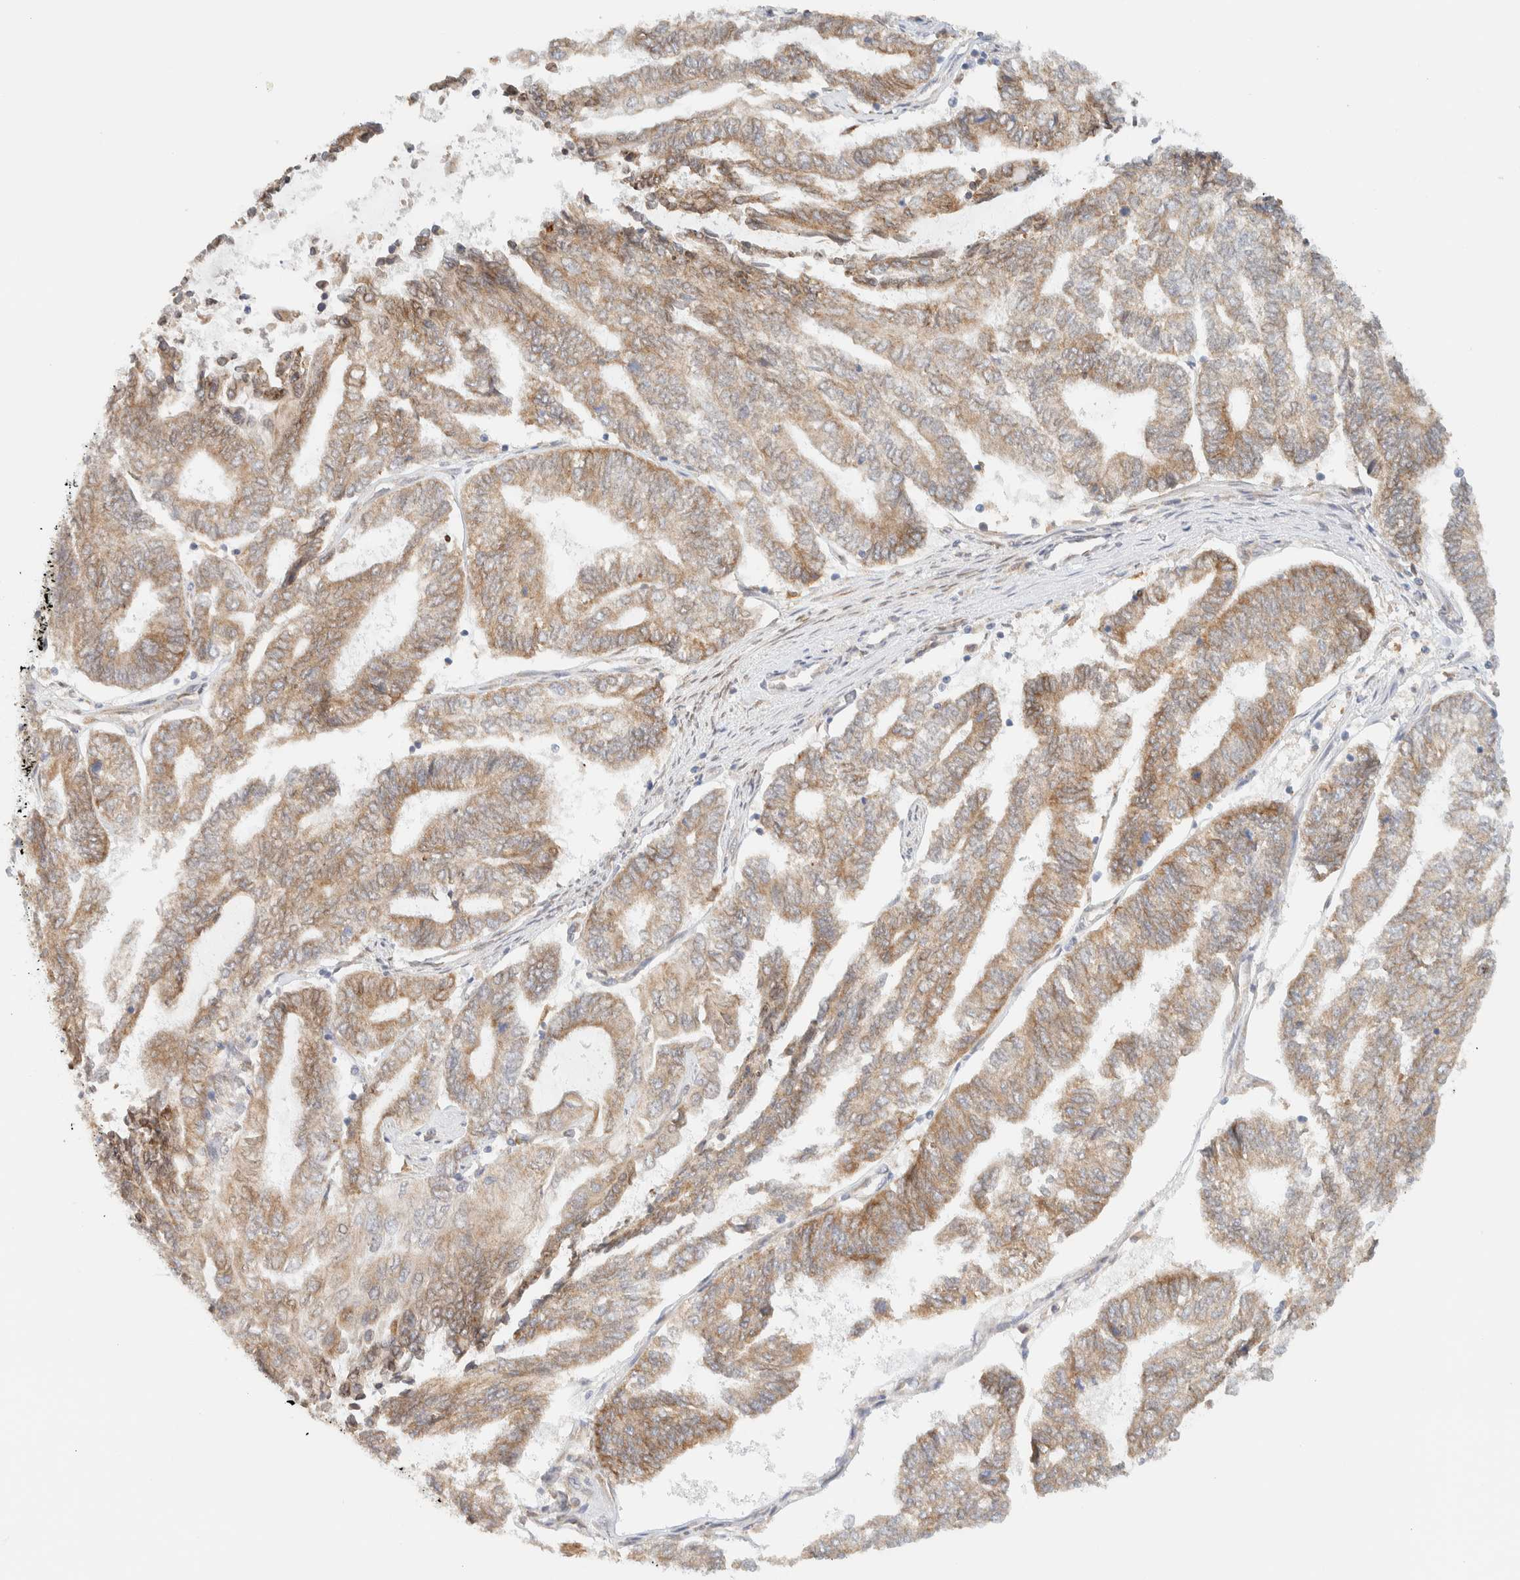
{"staining": {"intensity": "moderate", "quantity": ">75%", "location": "cytoplasmic/membranous"}, "tissue": "endometrial cancer", "cell_type": "Tumor cells", "image_type": "cancer", "snomed": [{"axis": "morphology", "description": "Adenocarcinoma, NOS"}, {"axis": "topography", "description": "Uterus"}, {"axis": "topography", "description": "Endometrium"}], "caption": "Protein expression analysis of endometrial adenocarcinoma exhibits moderate cytoplasmic/membranous positivity in about >75% of tumor cells.", "gene": "NT5C", "patient": {"sex": "female", "age": 70}}